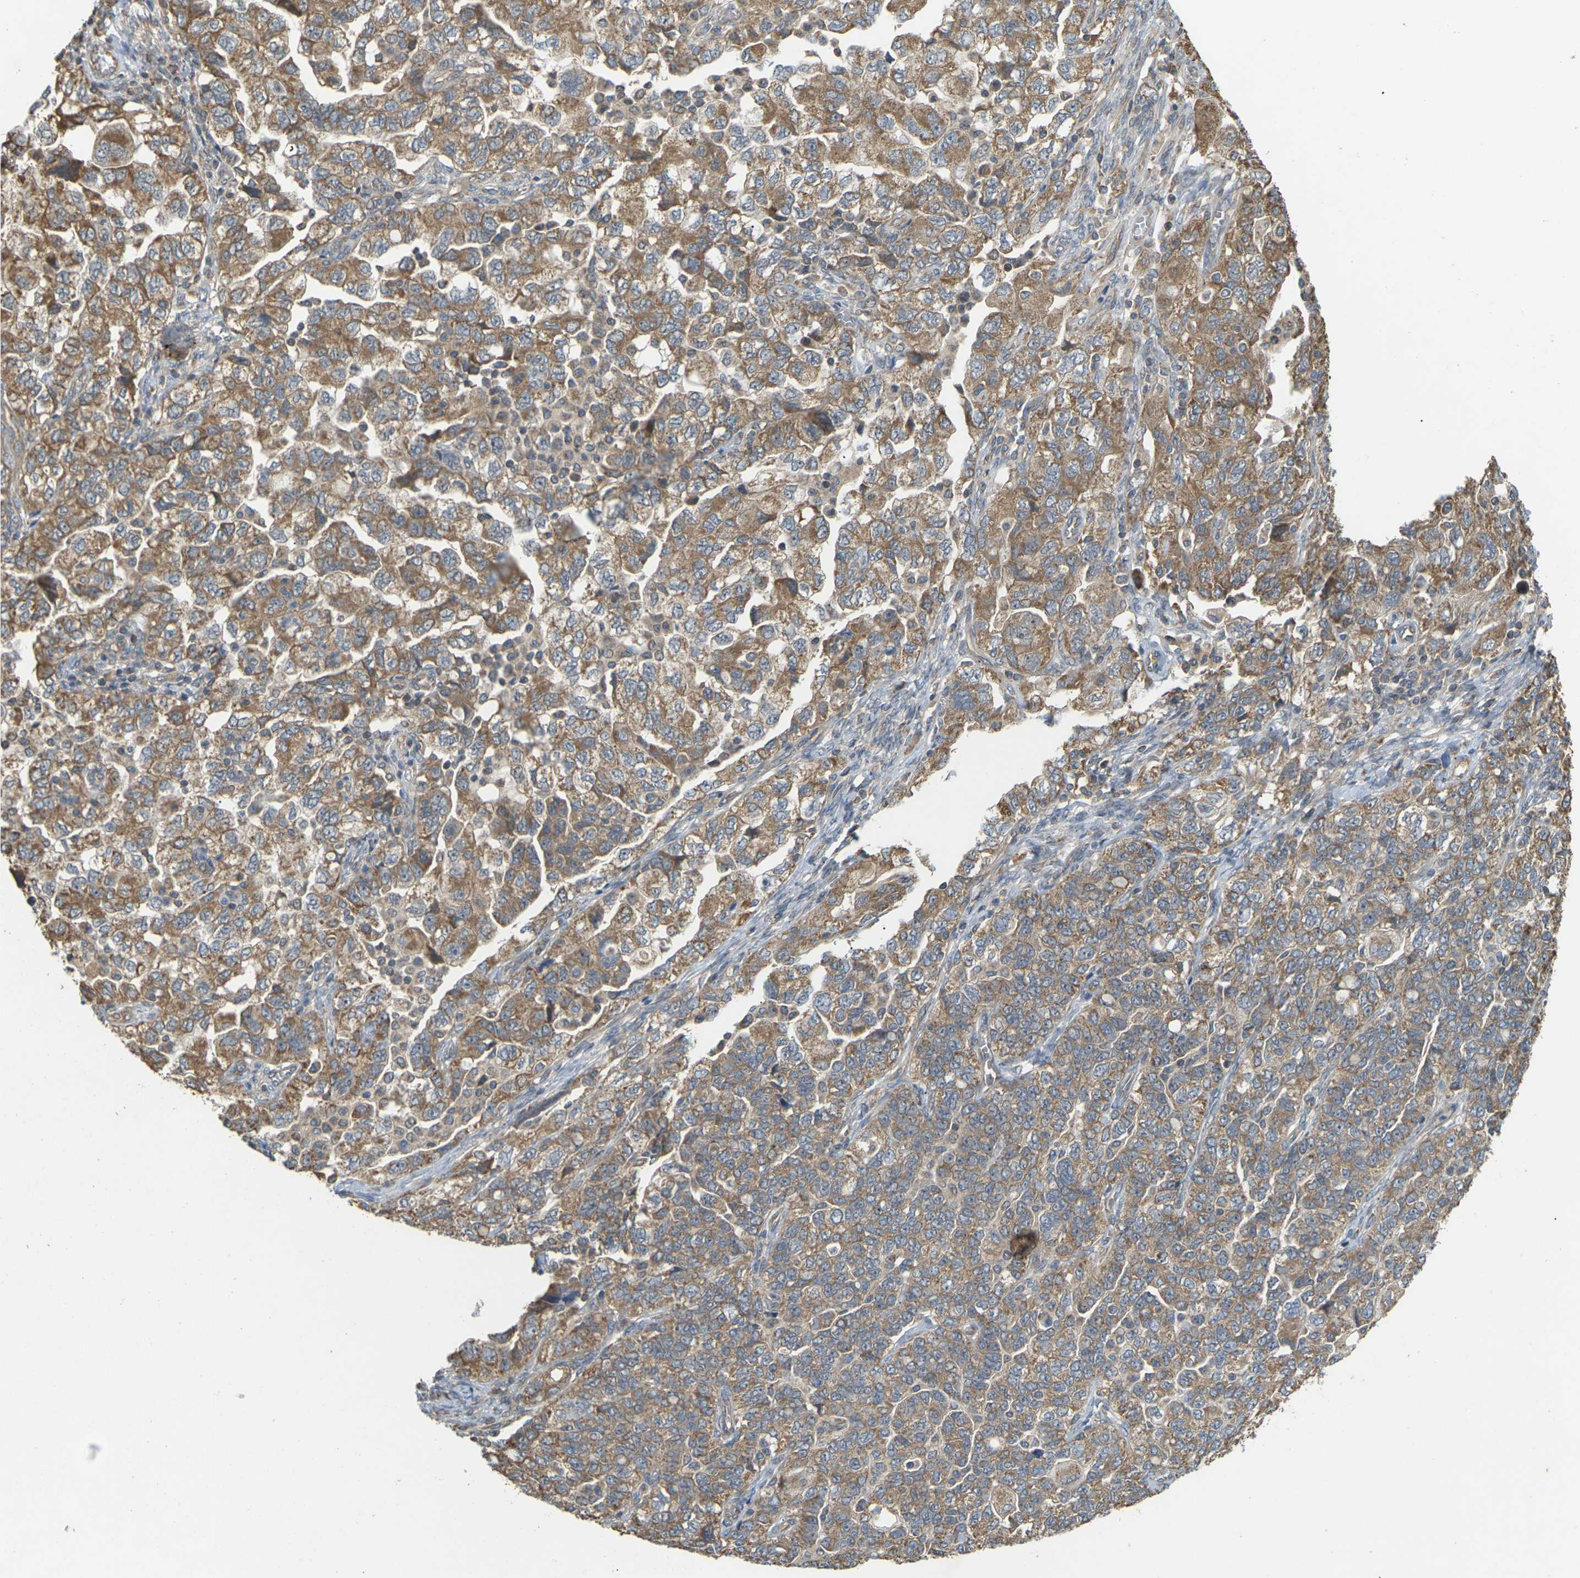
{"staining": {"intensity": "moderate", "quantity": ">75%", "location": "cytoplasmic/membranous"}, "tissue": "ovarian cancer", "cell_type": "Tumor cells", "image_type": "cancer", "snomed": [{"axis": "morphology", "description": "Carcinoma, NOS"}, {"axis": "morphology", "description": "Cystadenocarcinoma, serous, NOS"}, {"axis": "topography", "description": "Ovary"}], "caption": "Human ovarian serous cystadenocarcinoma stained for a protein (brown) demonstrates moderate cytoplasmic/membranous positive staining in approximately >75% of tumor cells.", "gene": "KSR1", "patient": {"sex": "female", "age": 69}}